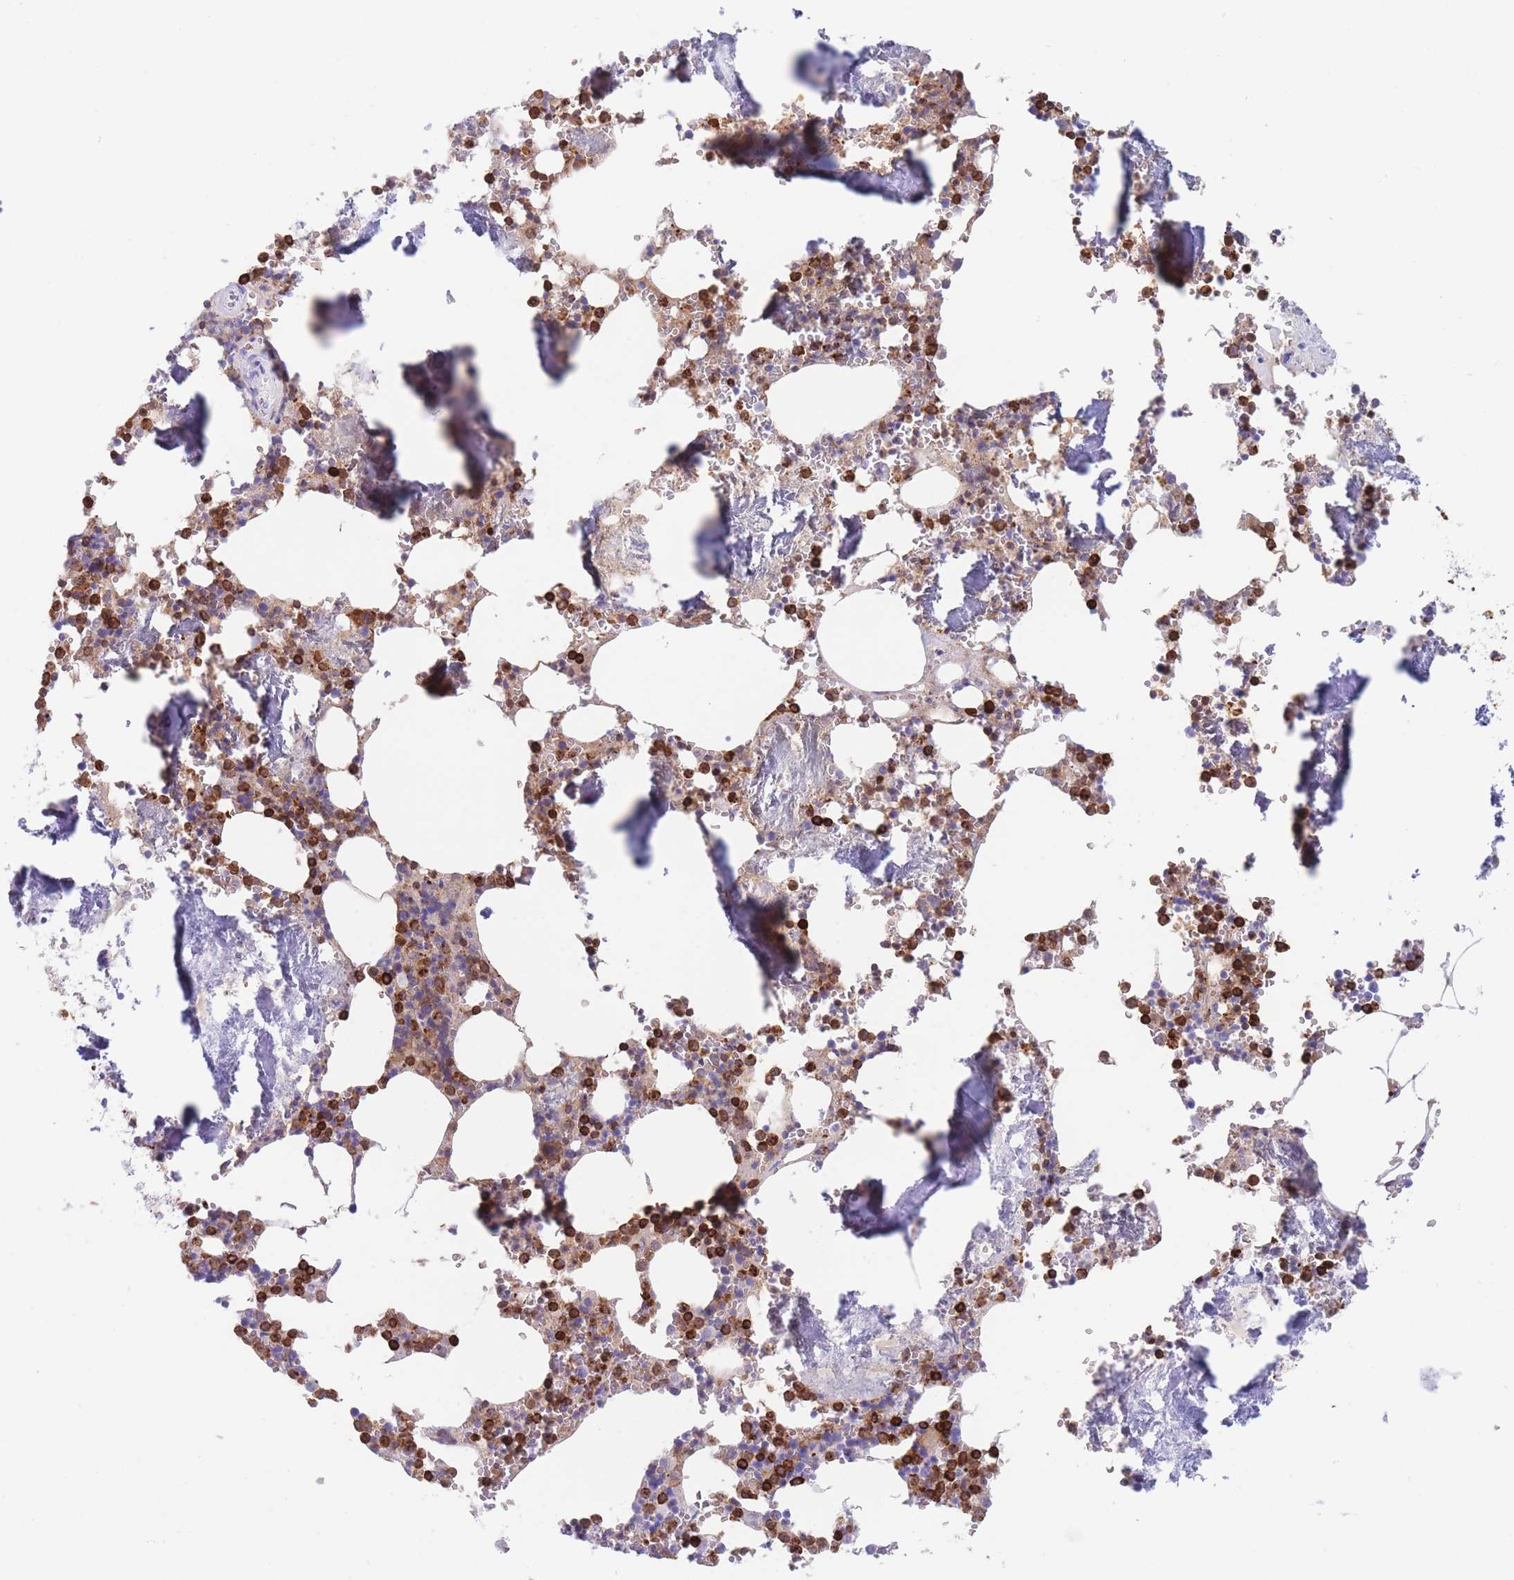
{"staining": {"intensity": "strong", "quantity": "25%-75%", "location": "cytoplasmic/membranous"}, "tissue": "bone marrow", "cell_type": "Hematopoietic cells", "image_type": "normal", "snomed": [{"axis": "morphology", "description": "Normal tissue, NOS"}, {"axis": "topography", "description": "Bone marrow"}], "caption": "Protein positivity by IHC demonstrates strong cytoplasmic/membranous positivity in about 25%-75% of hematopoietic cells in benign bone marrow.", "gene": "CORO1A", "patient": {"sex": "male", "age": 54}}